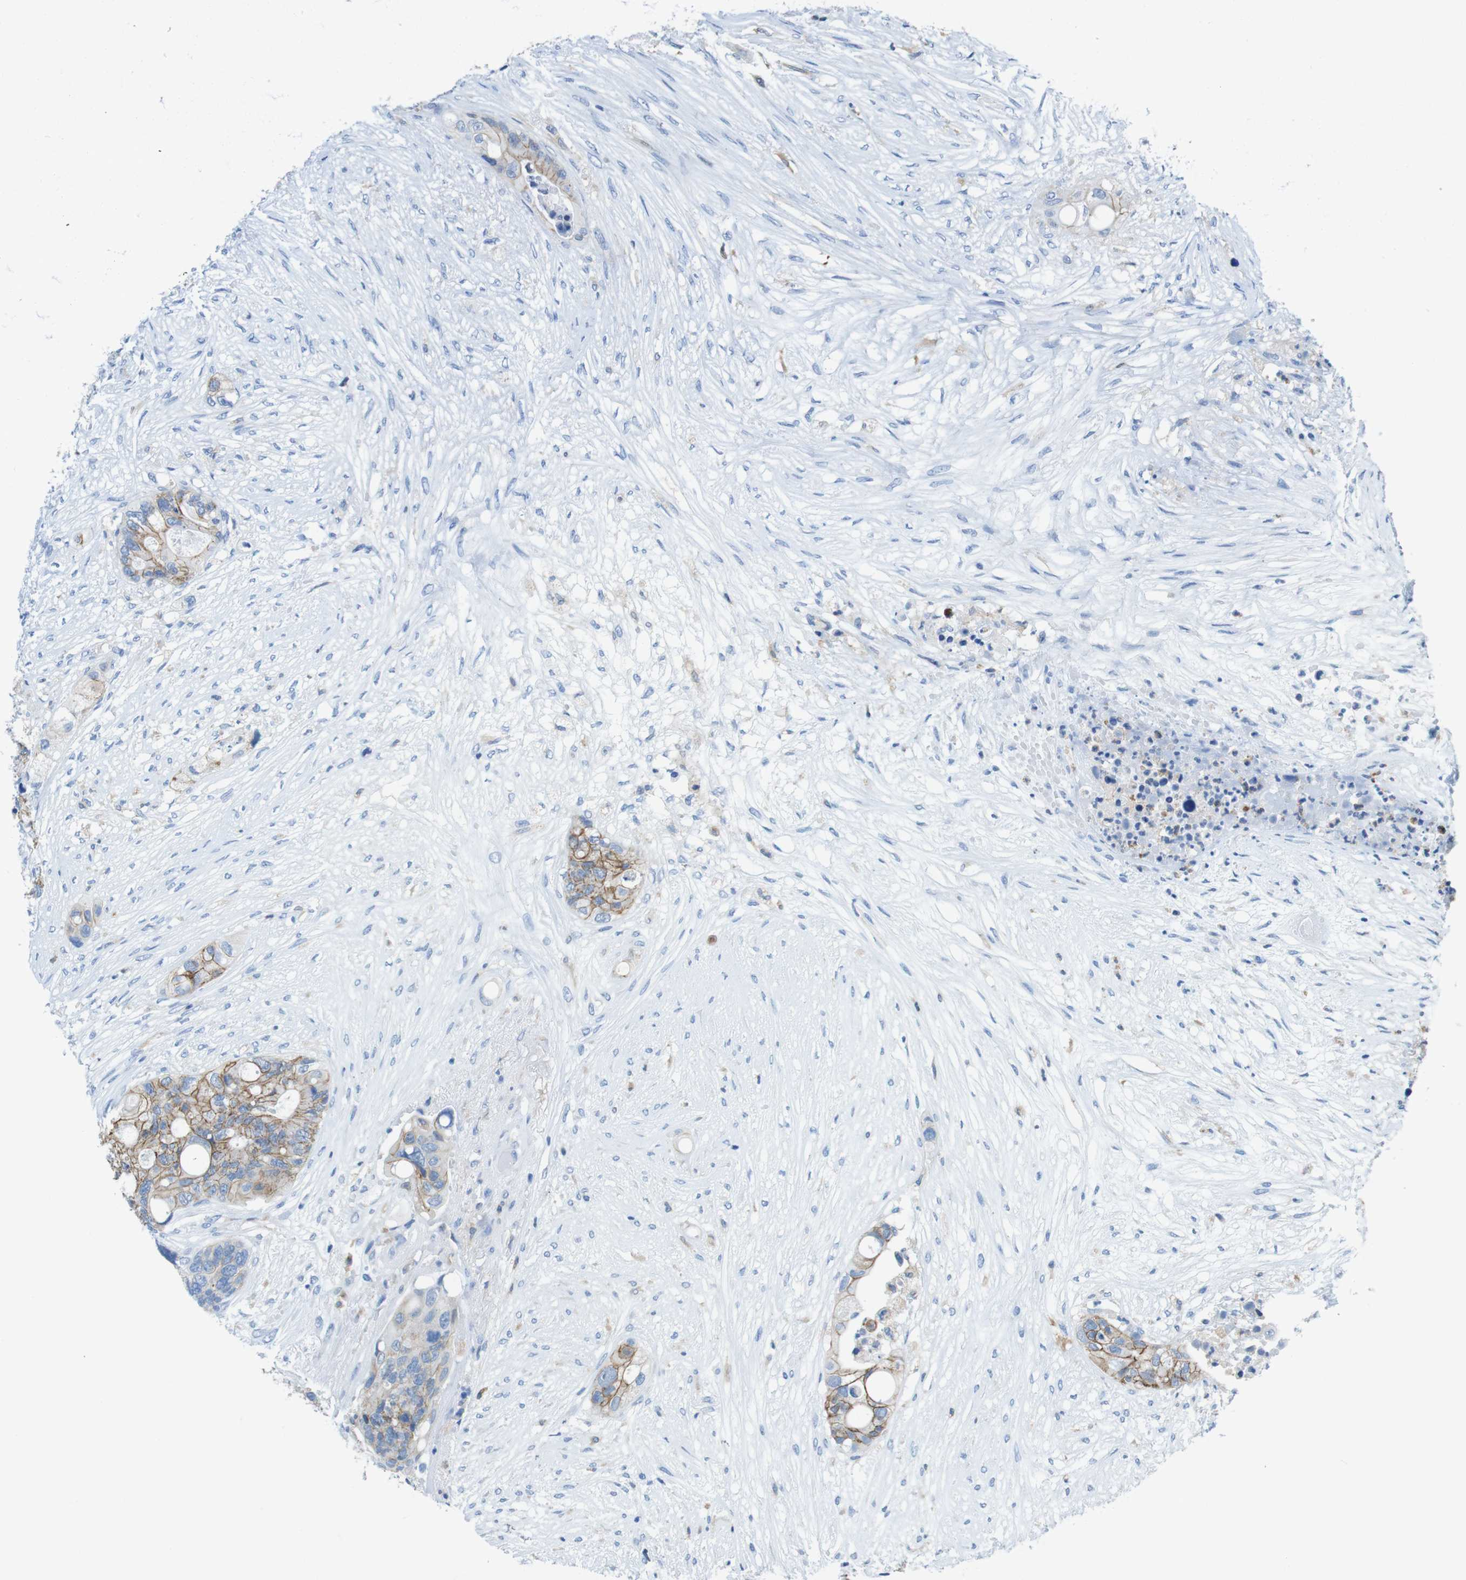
{"staining": {"intensity": "moderate", "quantity": "25%-75%", "location": "cytoplasmic/membranous"}, "tissue": "colorectal cancer", "cell_type": "Tumor cells", "image_type": "cancer", "snomed": [{"axis": "morphology", "description": "Adenocarcinoma, NOS"}, {"axis": "topography", "description": "Colon"}], "caption": "Immunohistochemistry (IHC) micrograph of colorectal adenocarcinoma stained for a protein (brown), which displays medium levels of moderate cytoplasmic/membranous staining in about 25%-75% of tumor cells.", "gene": "CLMN", "patient": {"sex": "female", "age": 57}}